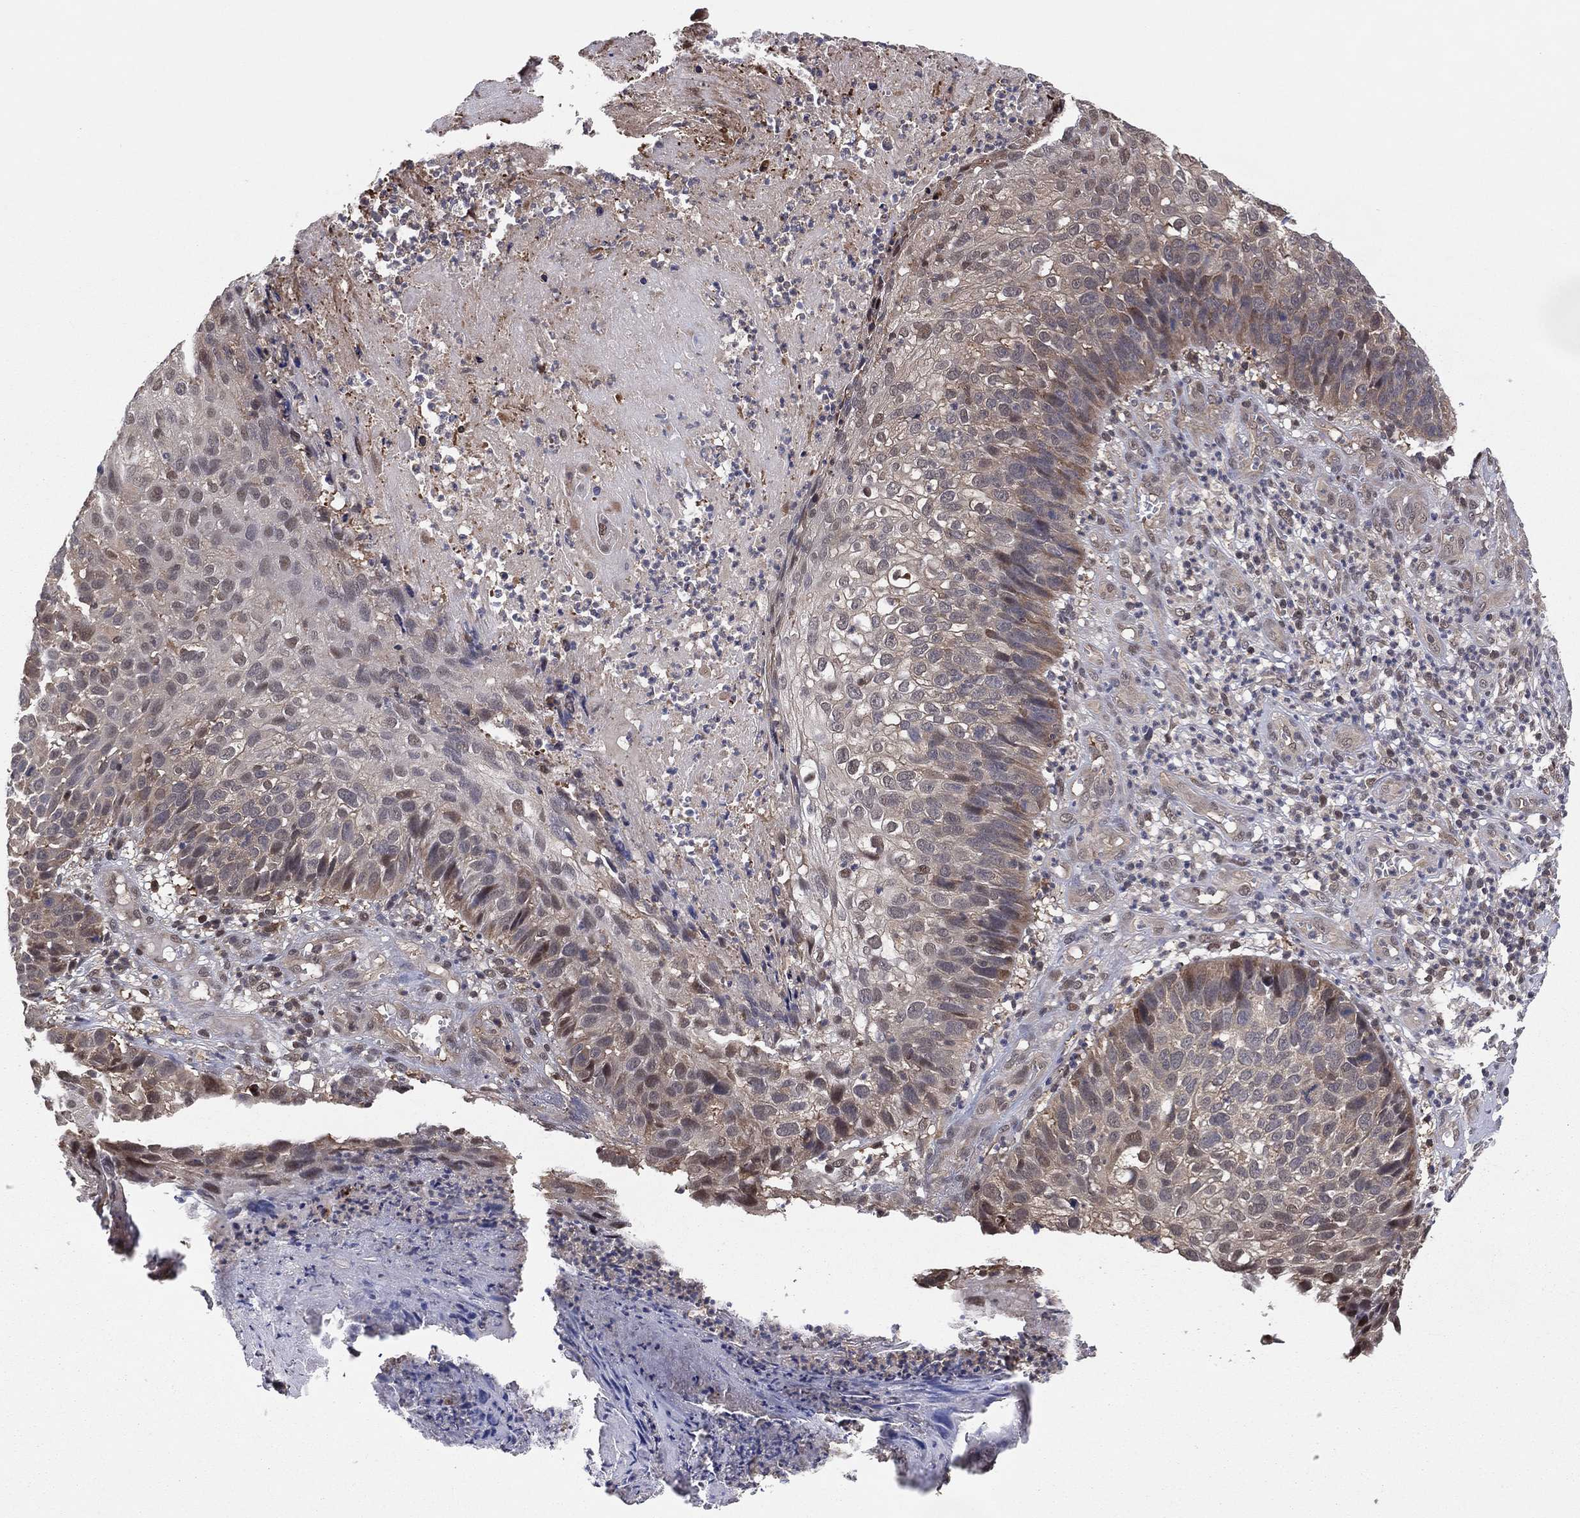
{"staining": {"intensity": "moderate", "quantity": "<25%", "location": "cytoplasmic/membranous"}, "tissue": "skin cancer", "cell_type": "Tumor cells", "image_type": "cancer", "snomed": [{"axis": "morphology", "description": "Squamous cell carcinoma, NOS"}, {"axis": "topography", "description": "Skin"}], "caption": "Brown immunohistochemical staining in human skin cancer (squamous cell carcinoma) reveals moderate cytoplasmic/membranous expression in approximately <25% of tumor cells. (Stains: DAB in brown, nuclei in blue, Microscopy: brightfield microscopy at high magnification).", "gene": "ICOSLG", "patient": {"sex": "male", "age": 92}}